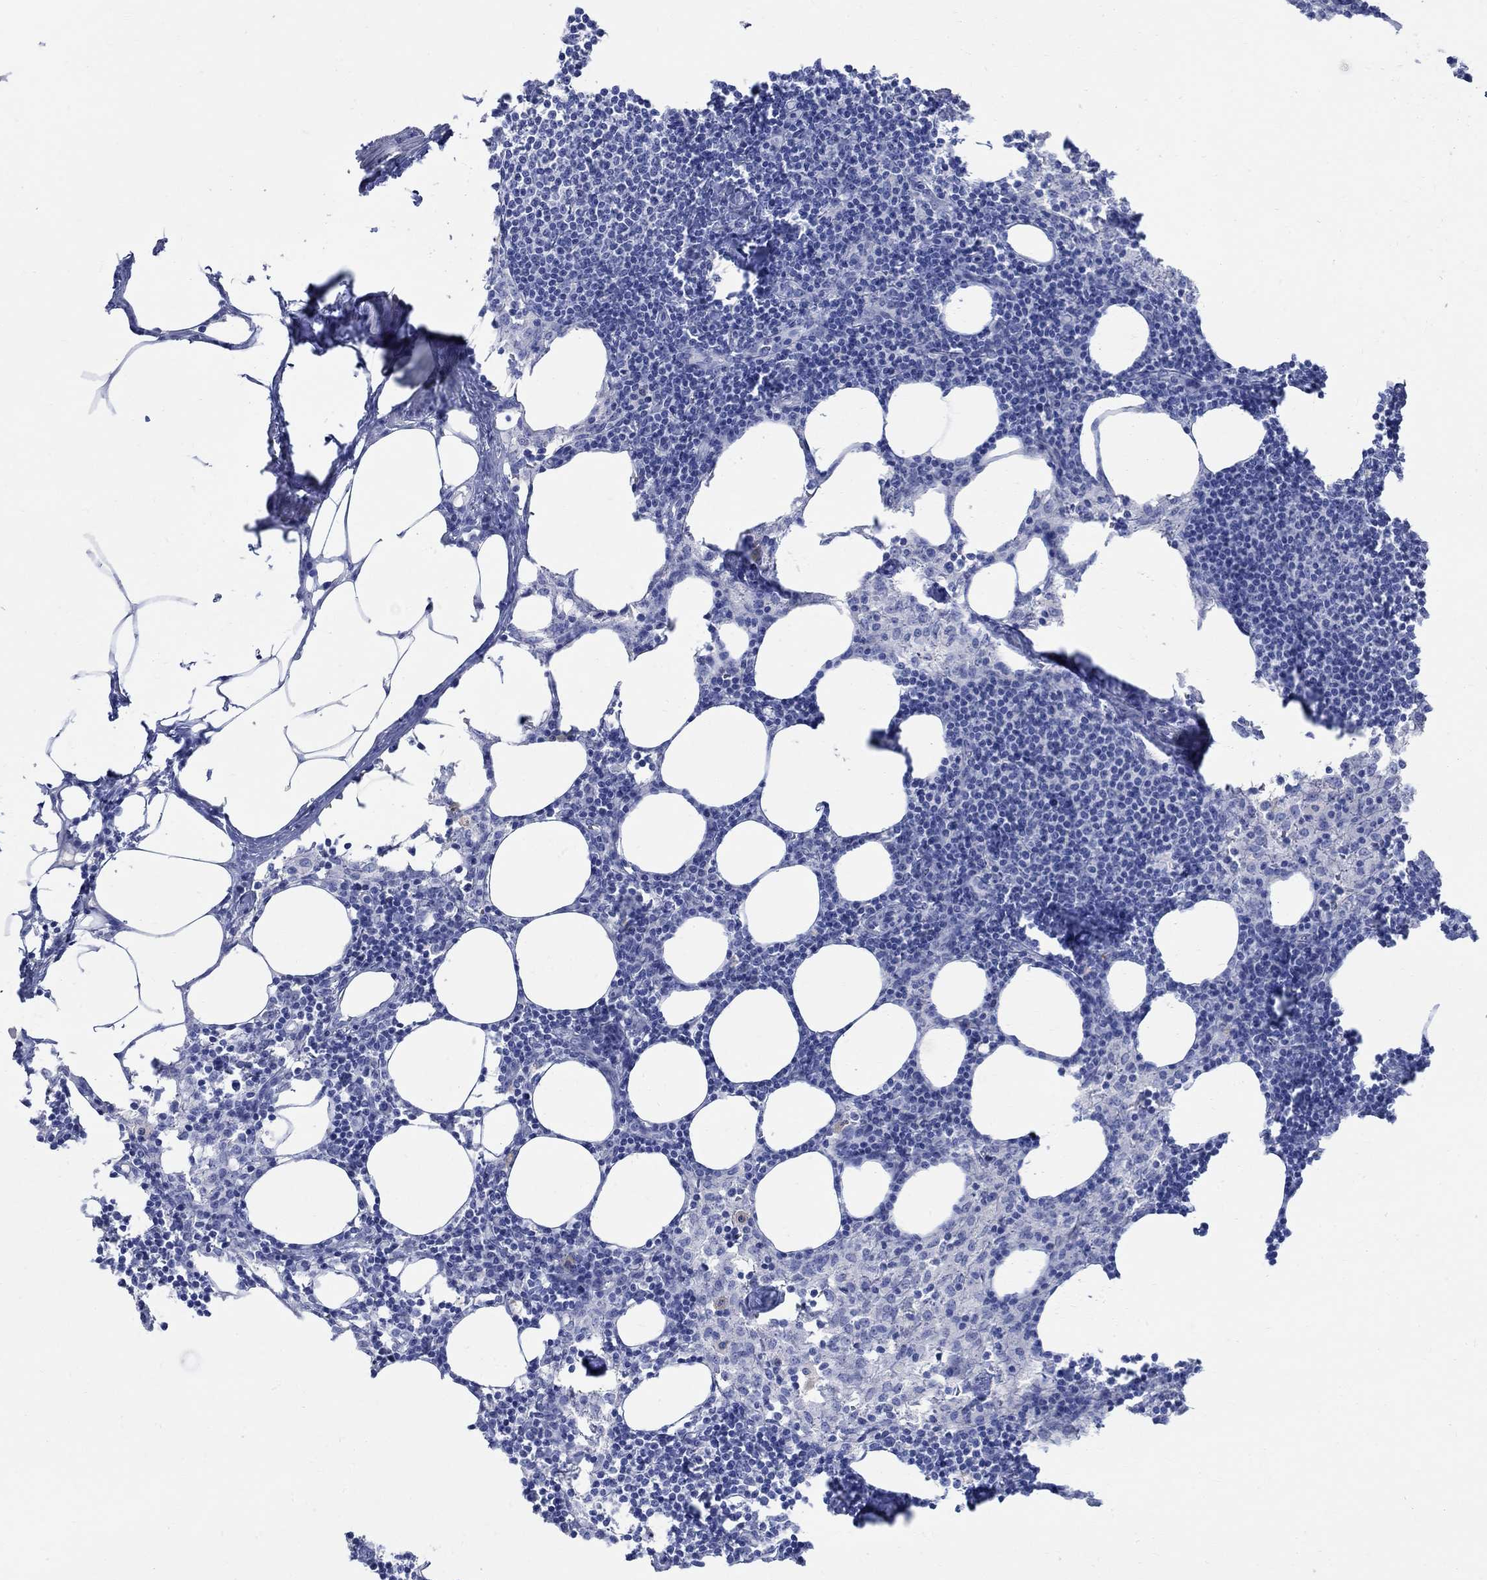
{"staining": {"intensity": "negative", "quantity": "none", "location": "none"}, "tissue": "lymph node", "cell_type": "Germinal center cells", "image_type": "normal", "snomed": [{"axis": "morphology", "description": "Normal tissue, NOS"}, {"axis": "topography", "description": "Lymph node"}], "caption": "Histopathology image shows no protein staining in germinal center cells of benign lymph node. The staining is performed using DAB (3,3'-diaminobenzidine) brown chromogen with nuclei counter-stained in using hematoxylin.", "gene": "CAMK2N1", "patient": {"sex": "female", "age": 52}}